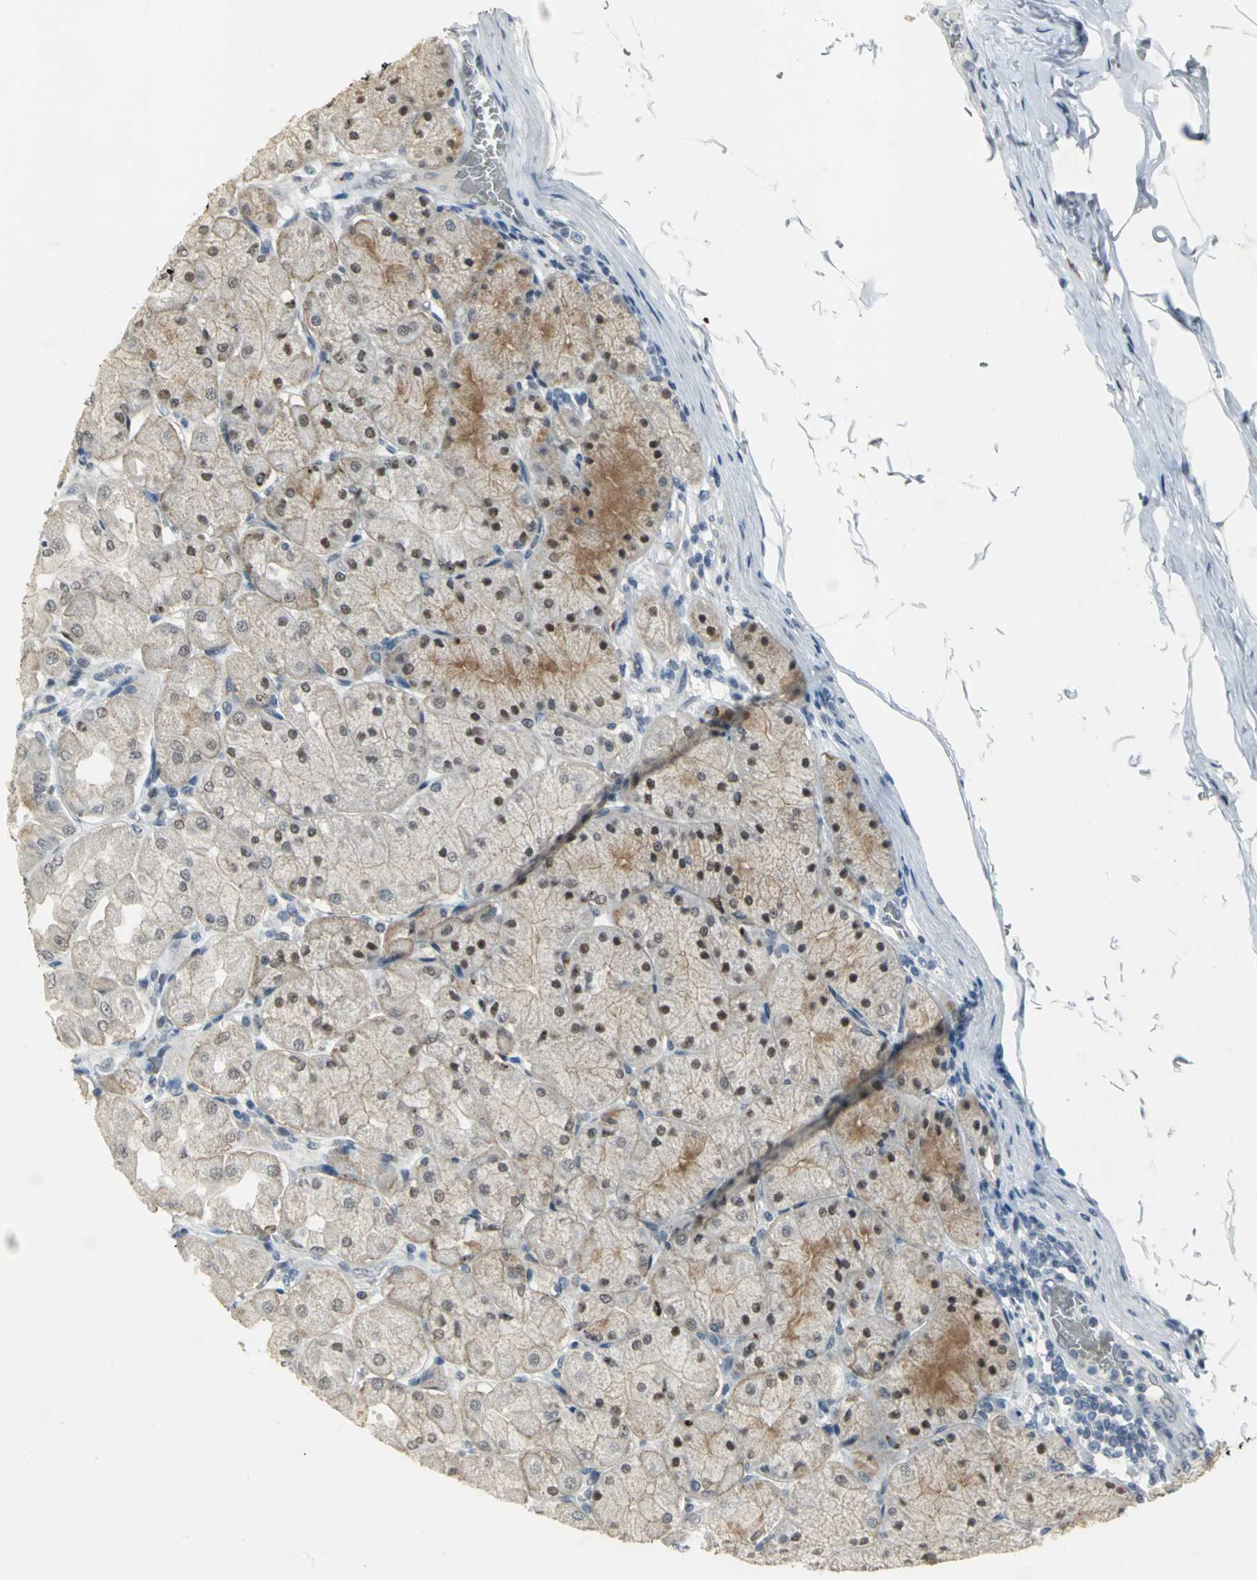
{"staining": {"intensity": "moderate", "quantity": "25%-75%", "location": "nuclear"}, "tissue": "stomach", "cell_type": "Glandular cells", "image_type": "normal", "snomed": [{"axis": "morphology", "description": "Normal tissue, NOS"}, {"axis": "topography", "description": "Stomach, upper"}], "caption": "Moderate nuclear expression for a protein is appreciated in about 25%-75% of glandular cells of unremarkable stomach using immunohistochemistry.", "gene": "GLI3", "patient": {"sex": "female", "age": 56}}